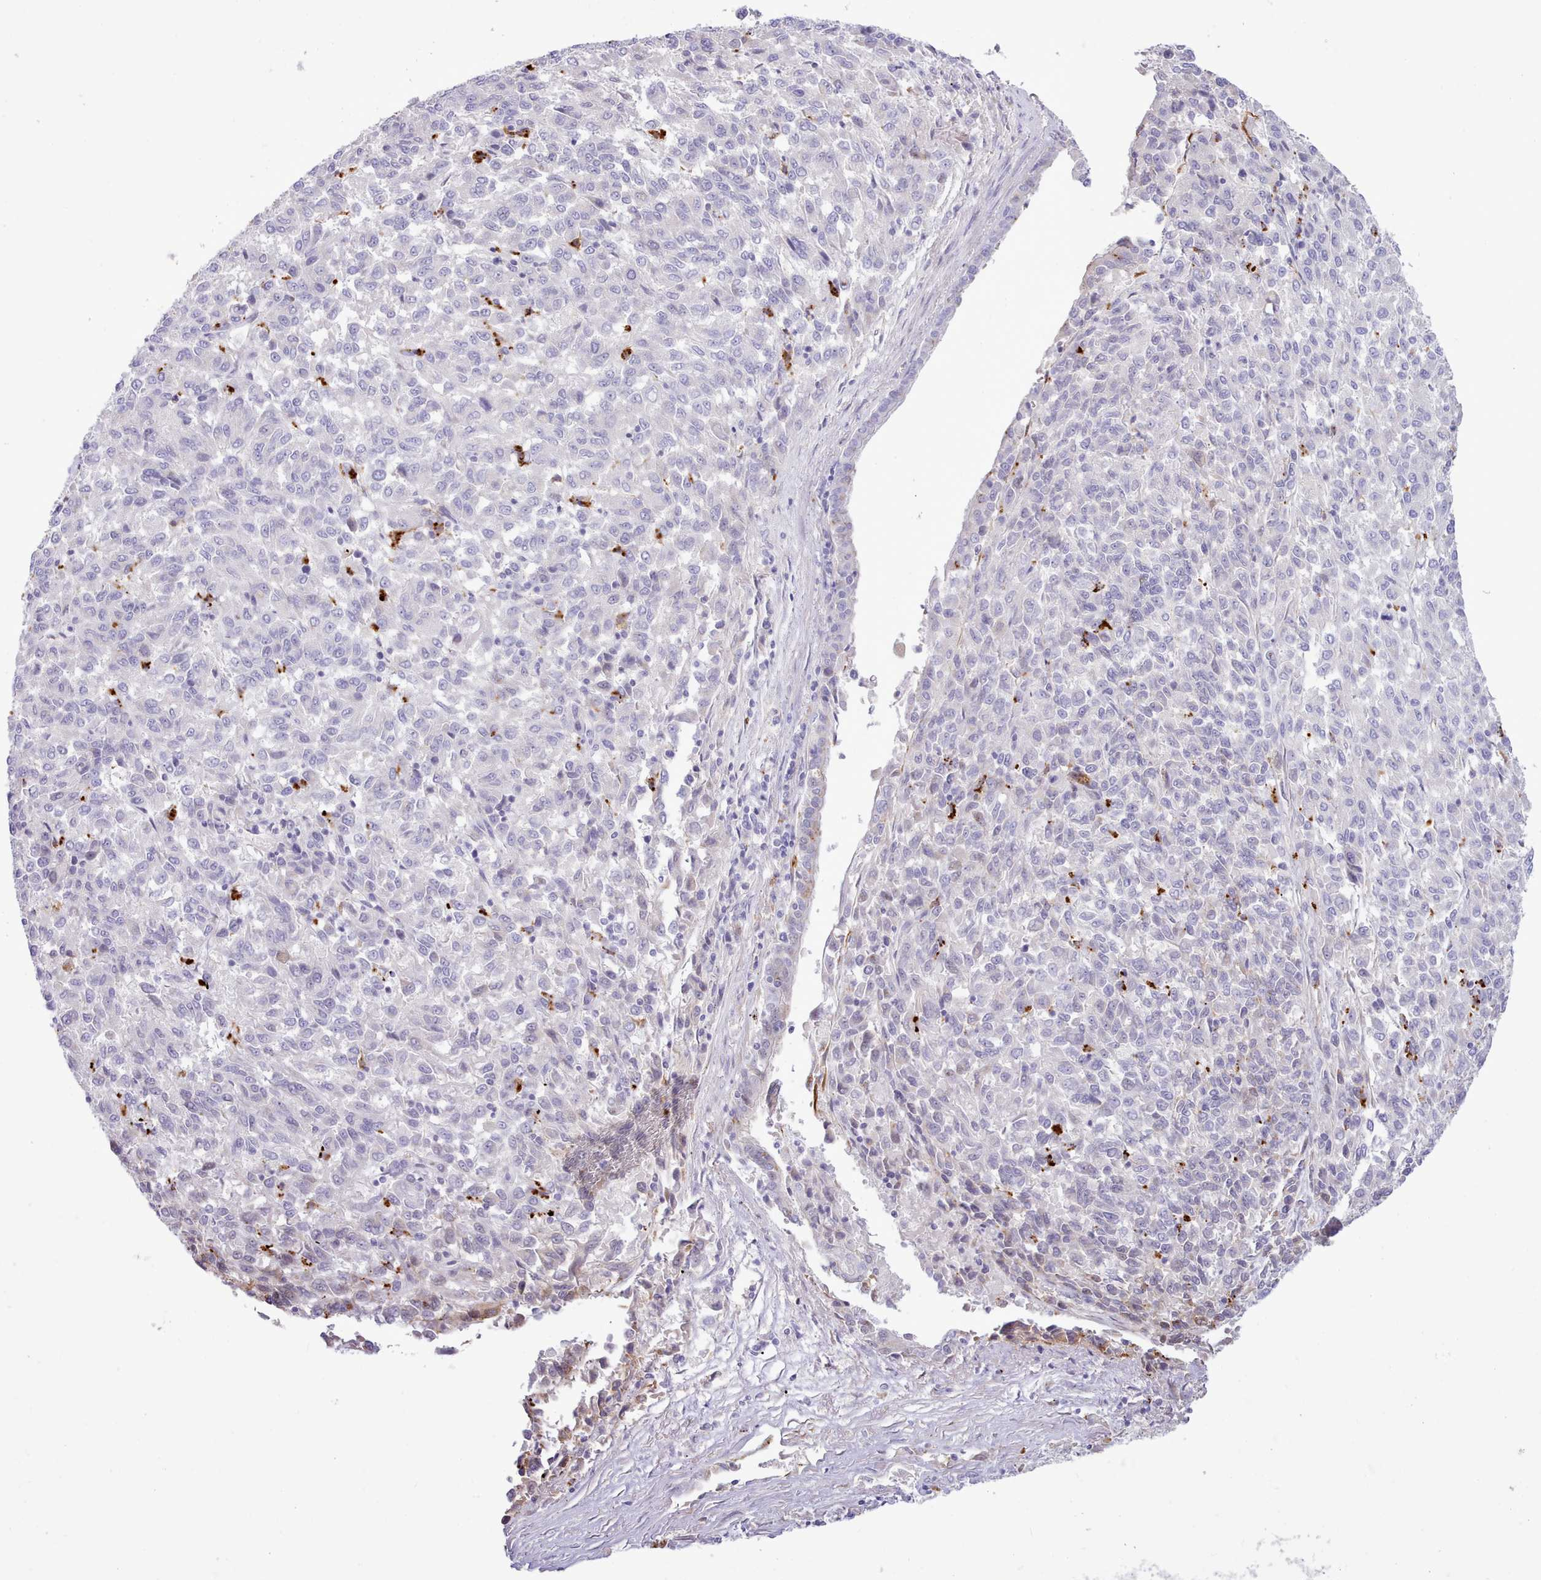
{"staining": {"intensity": "negative", "quantity": "none", "location": "none"}, "tissue": "melanoma", "cell_type": "Tumor cells", "image_type": "cancer", "snomed": [{"axis": "morphology", "description": "Malignant melanoma, Metastatic site"}, {"axis": "topography", "description": "Lung"}], "caption": "This is an IHC photomicrograph of human malignant melanoma (metastatic site). There is no expression in tumor cells.", "gene": "SRD5A1", "patient": {"sex": "male", "age": 64}}